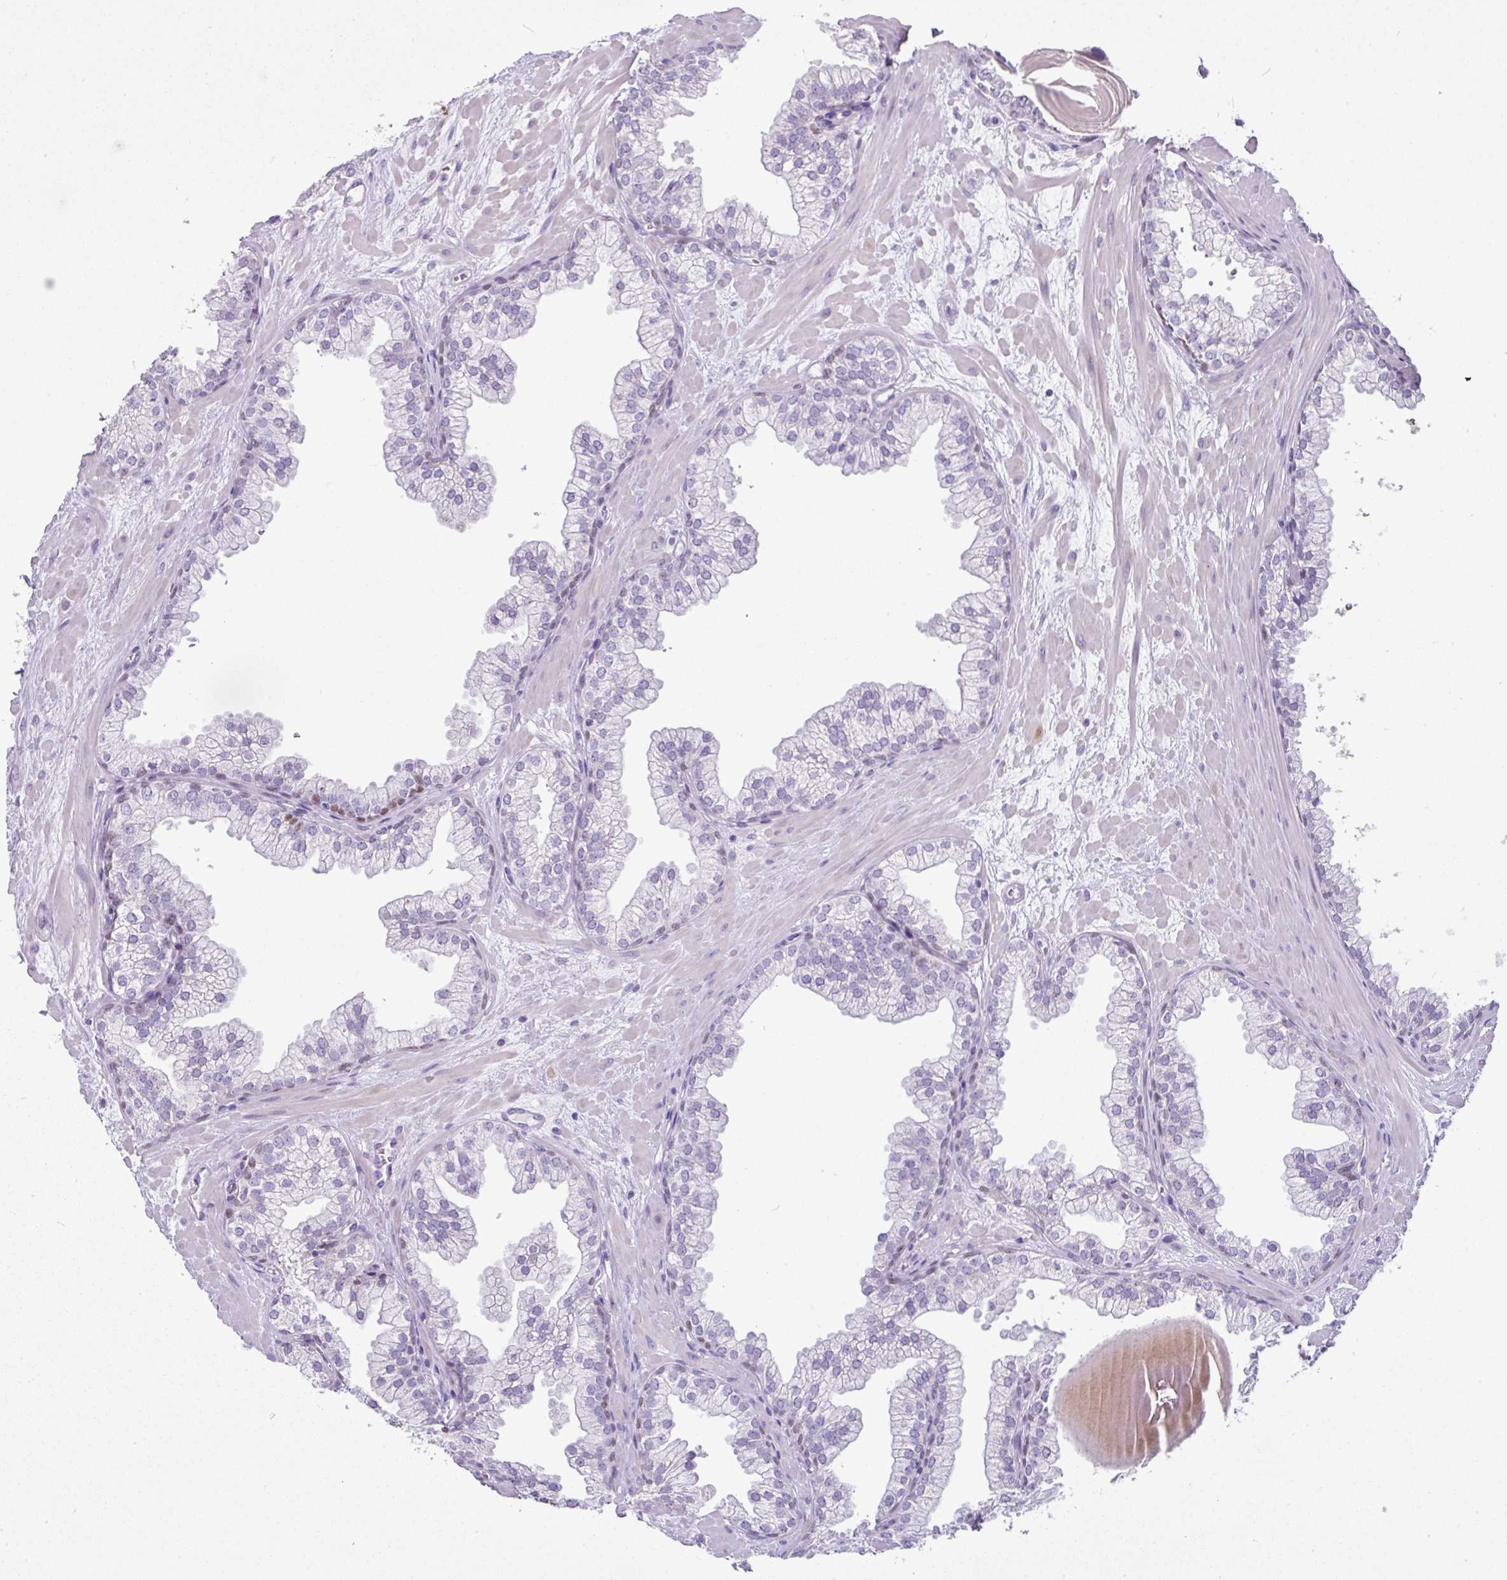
{"staining": {"intensity": "negative", "quantity": "none", "location": "none"}, "tissue": "prostate", "cell_type": "Glandular cells", "image_type": "normal", "snomed": [{"axis": "morphology", "description": "Normal tissue, NOS"}, {"axis": "topography", "description": "Prostate"}, {"axis": "topography", "description": "Peripheral nerve tissue"}], "caption": "The photomicrograph reveals no staining of glandular cells in normal prostate.", "gene": "BCL11A", "patient": {"sex": "male", "age": 61}}